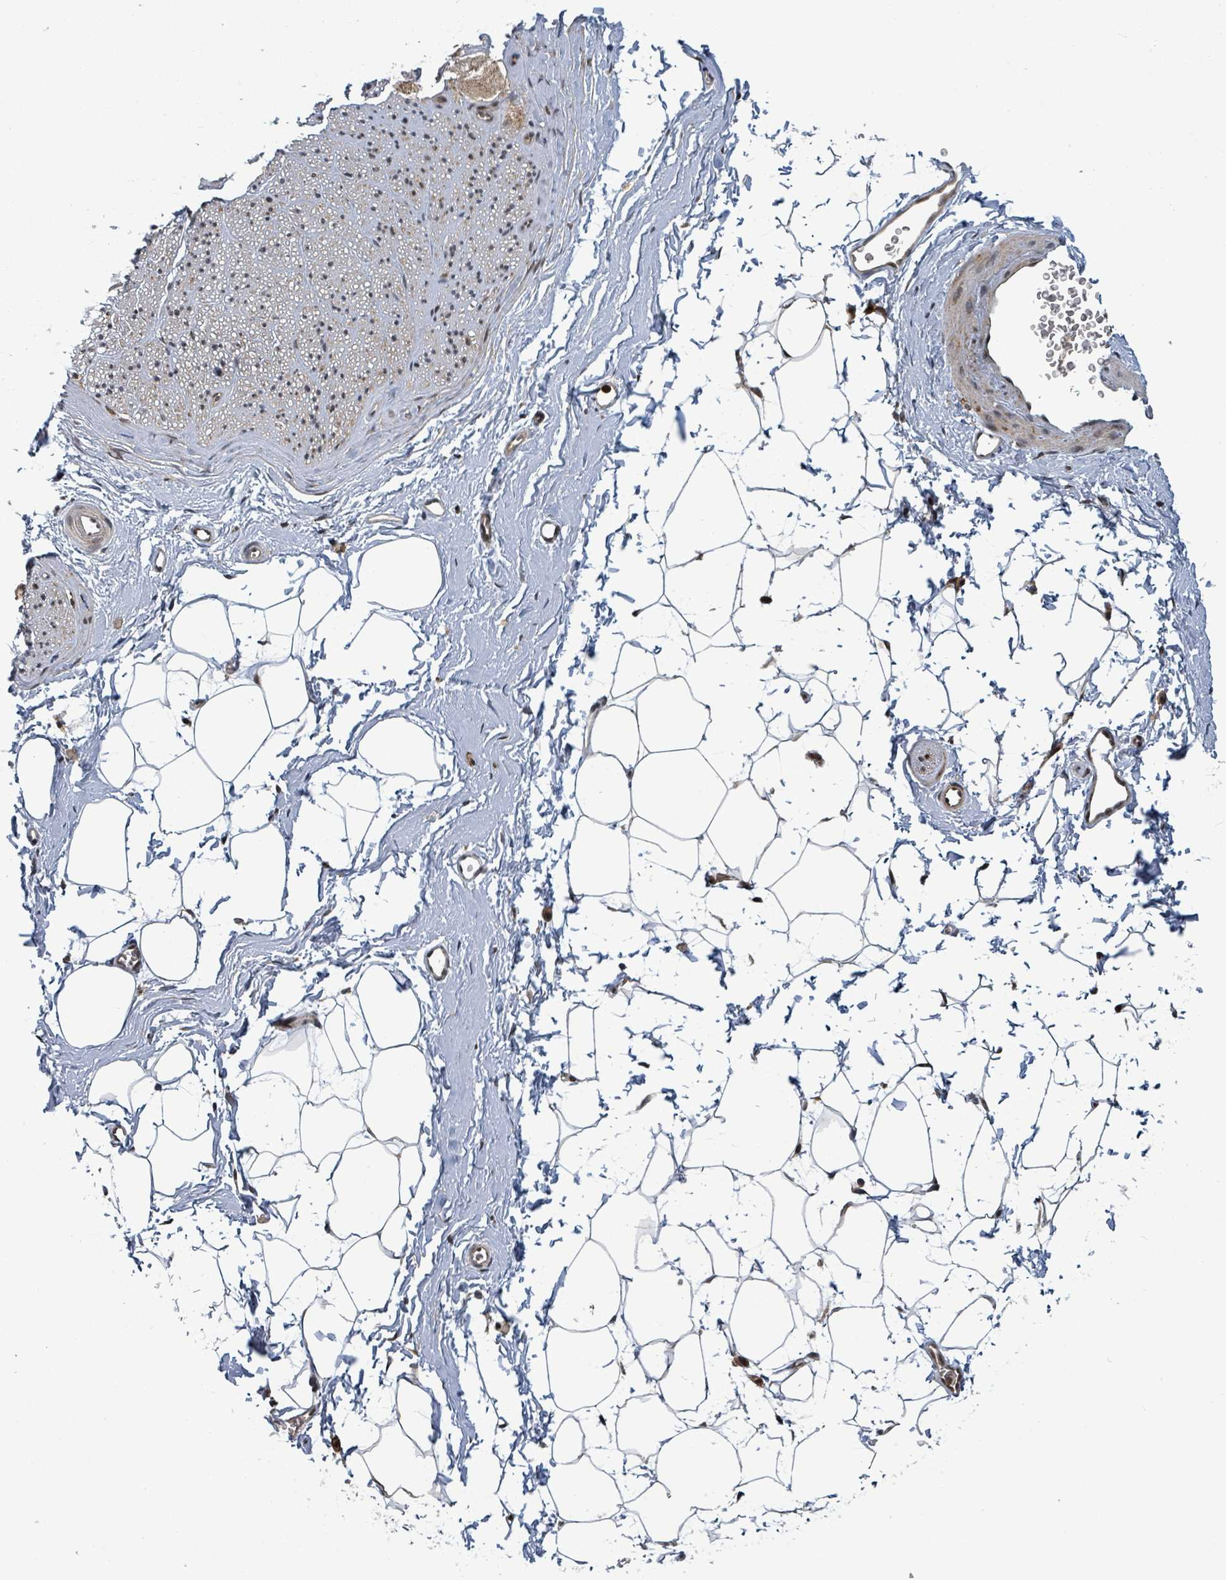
{"staining": {"intensity": "moderate", "quantity": "<25%", "location": "cytoplasmic/membranous"}, "tissue": "adipose tissue", "cell_type": "Adipocytes", "image_type": "normal", "snomed": [{"axis": "morphology", "description": "Normal tissue, NOS"}, {"axis": "morphology", "description": "Adenocarcinoma, High grade"}, {"axis": "topography", "description": "Prostate"}, {"axis": "topography", "description": "Peripheral nerve tissue"}], "caption": "Normal adipose tissue reveals moderate cytoplasmic/membranous expression in about <25% of adipocytes, visualized by immunohistochemistry. Using DAB (brown) and hematoxylin (blue) stains, captured at high magnification using brightfield microscopy.", "gene": "GTF3C1", "patient": {"sex": "male", "age": 68}}